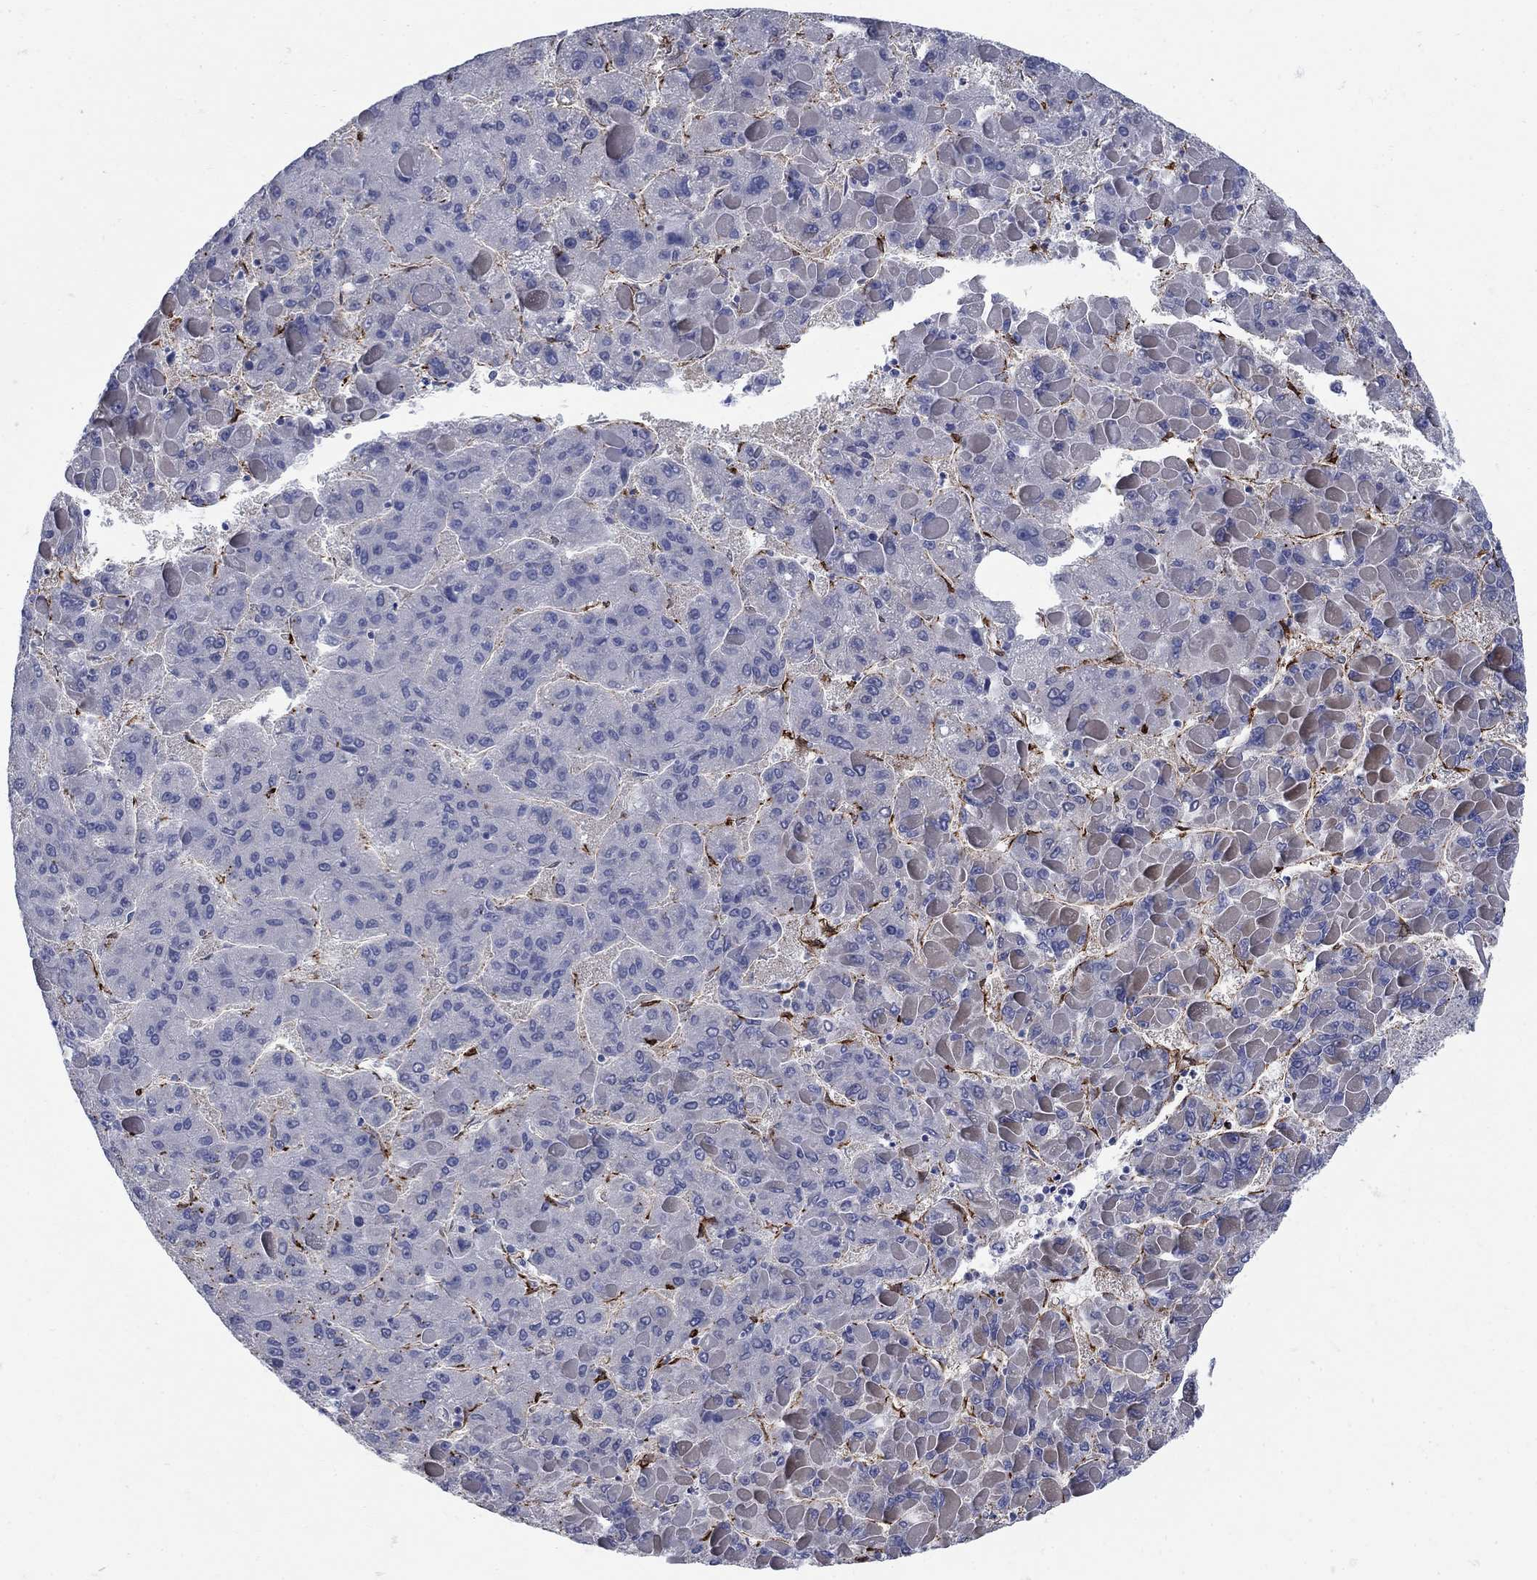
{"staining": {"intensity": "negative", "quantity": "none", "location": "none"}, "tissue": "liver cancer", "cell_type": "Tumor cells", "image_type": "cancer", "snomed": [{"axis": "morphology", "description": "Carcinoma, Hepatocellular, NOS"}, {"axis": "topography", "description": "Liver"}], "caption": "DAB immunohistochemical staining of human liver cancer exhibits no significant positivity in tumor cells.", "gene": "SEPTIN8", "patient": {"sex": "female", "age": 82}}